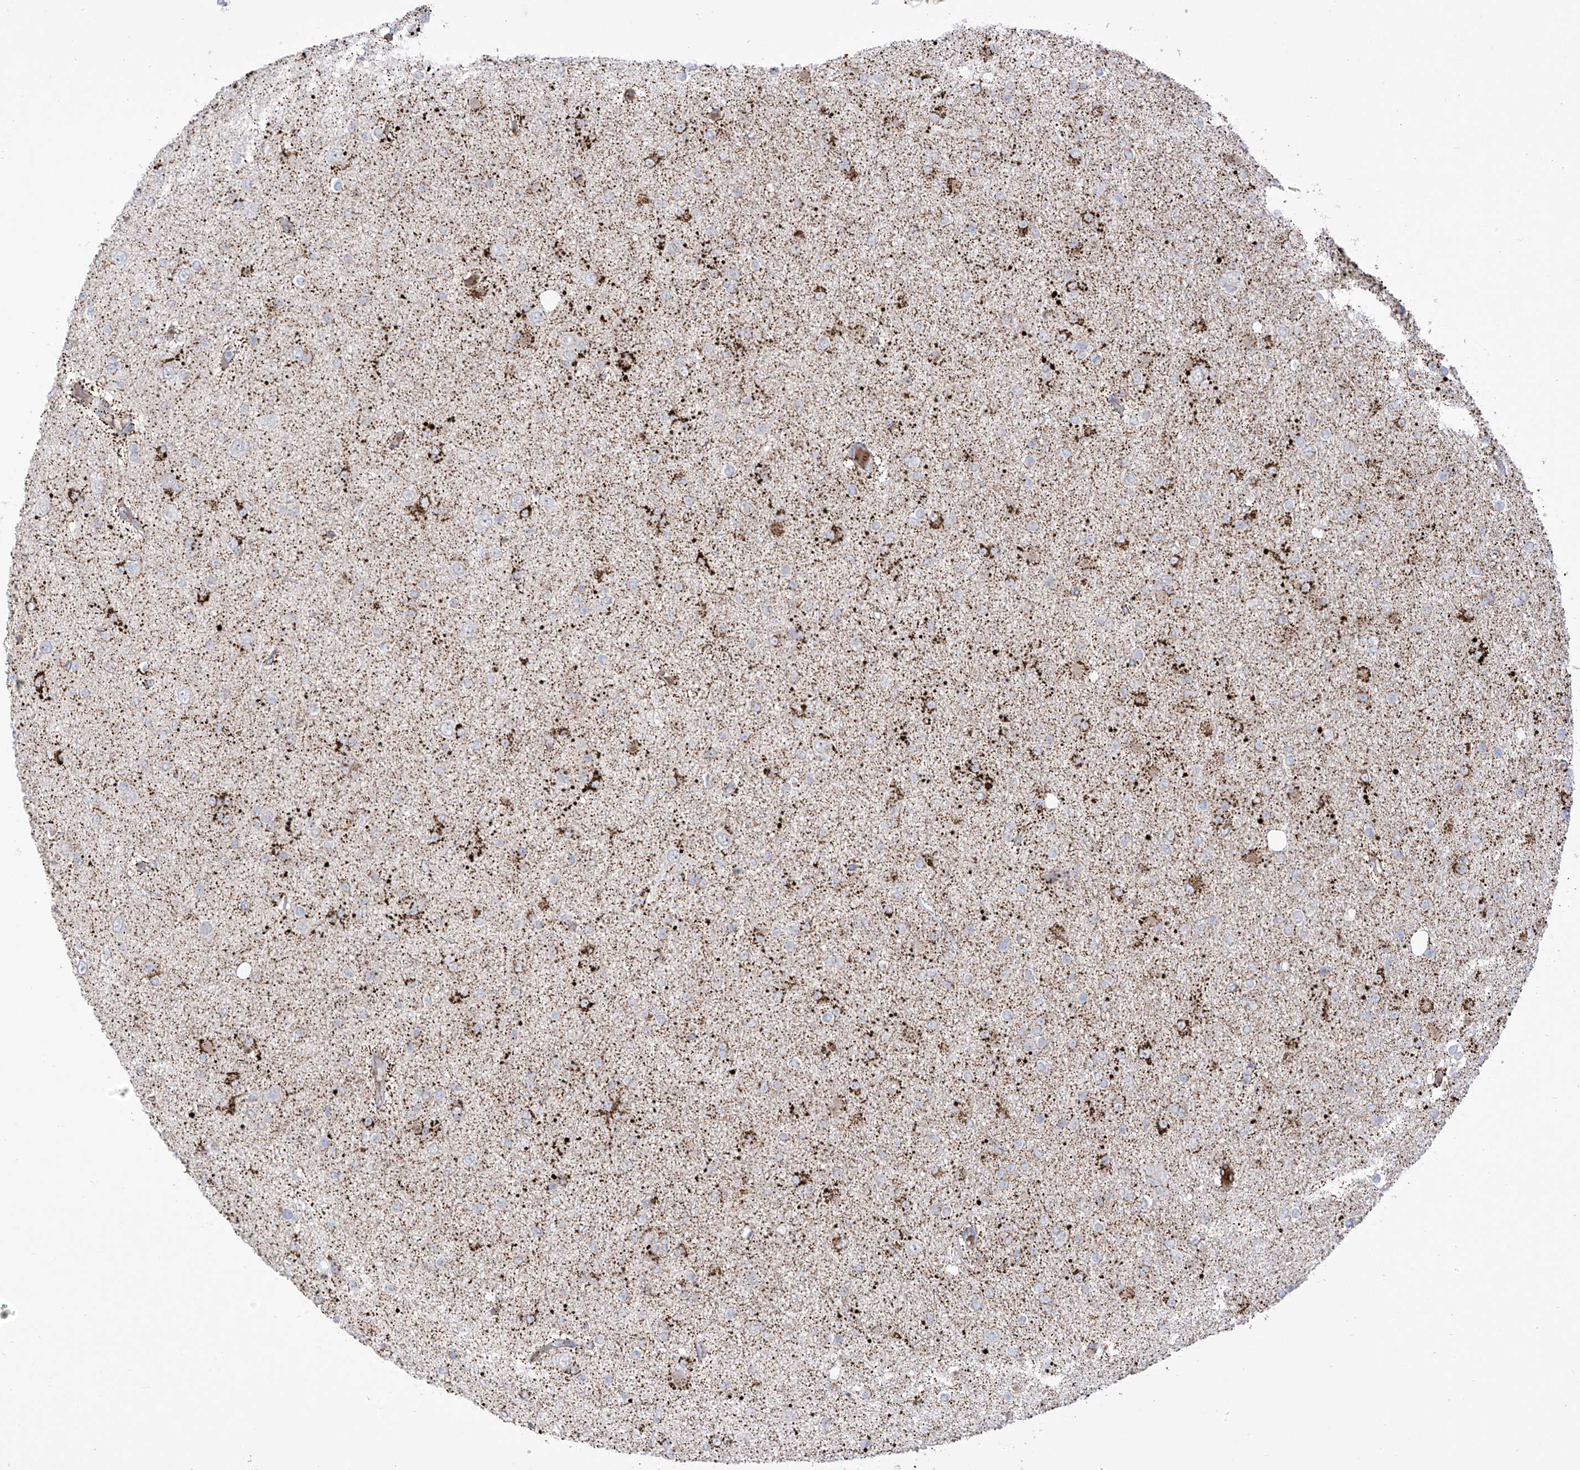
{"staining": {"intensity": "moderate", "quantity": "<25%", "location": "cytoplasmic/membranous"}, "tissue": "glioma", "cell_type": "Tumor cells", "image_type": "cancer", "snomed": [{"axis": "morphology", "description": "Glioma, malignant, Low grade"}, {"axis": "topography", "description": "Brain"}], "caption": "DAB immunohistochemical staining of glioma demonstrates moderate cytoplasmic/membranous protein positivity in approximately <25% of tumor cells.", "gene": "ARHGEF40", "patient": {"sex": "female", "age": 22}}